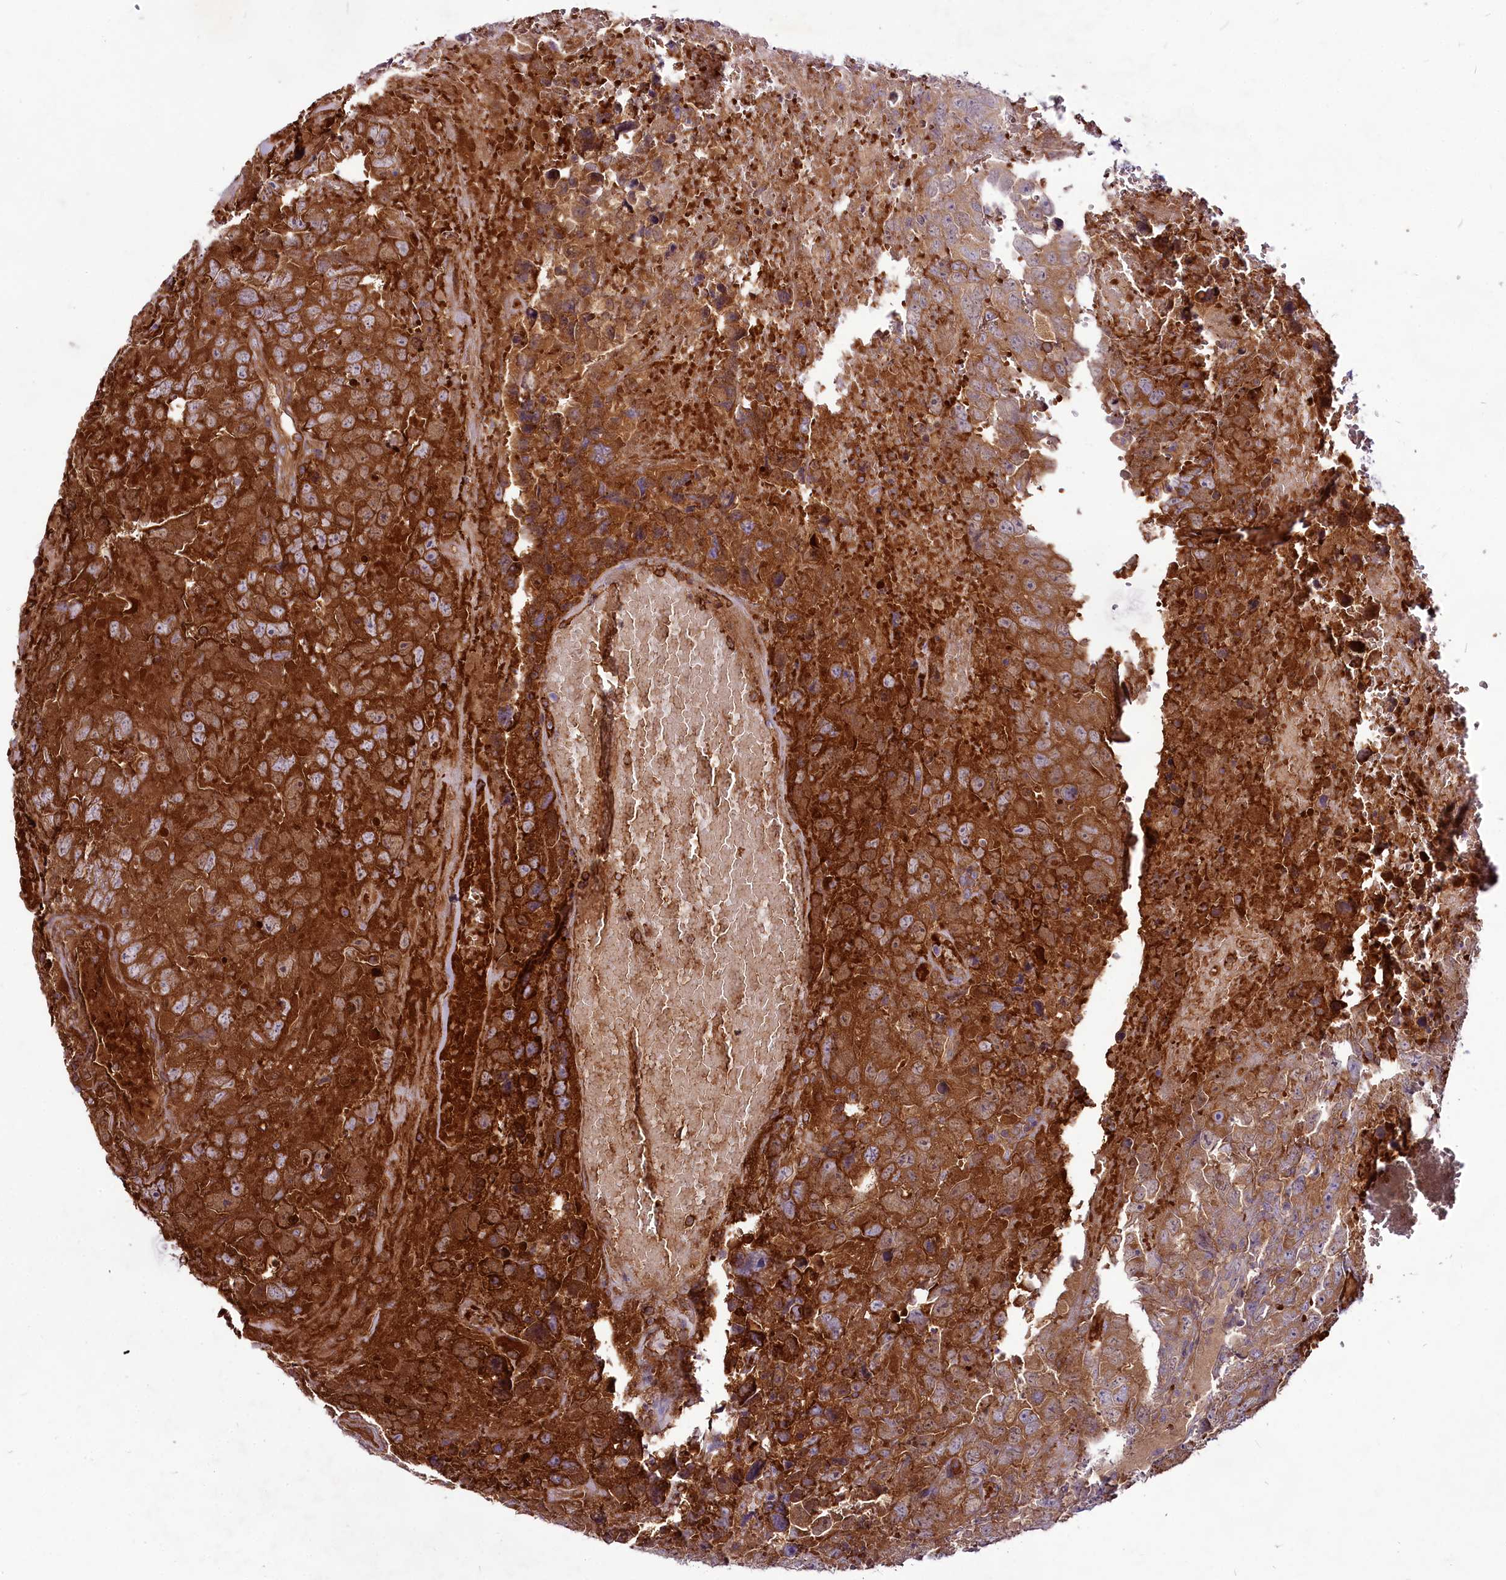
{"staining": {"intensity": "moderate", "quantity": "25%-75%", "location": "cytoplasmic/membranous"}, "tissue": "testis cancer", "cell_type": "Tumor cells", "image_type": "cancer", "snomed": [{"axis": "morphology", "description": "Carcinoma, Embryonal, NOS"}, {"axis": "topography", "description": "Testis"}], "caption": "The photomicrograph shows a brown stain indicating the presence of a protein in the cytoplasmic/membranous of tumor cells in testis cancer (embryonal carcinoma). The protein is stained brown, and the nuclei are stained in blue (DAB IHC with brightfield microscopy, high magnification).", "gene": "SUSD3", "patient": {"sex": "male", "age": 45}}